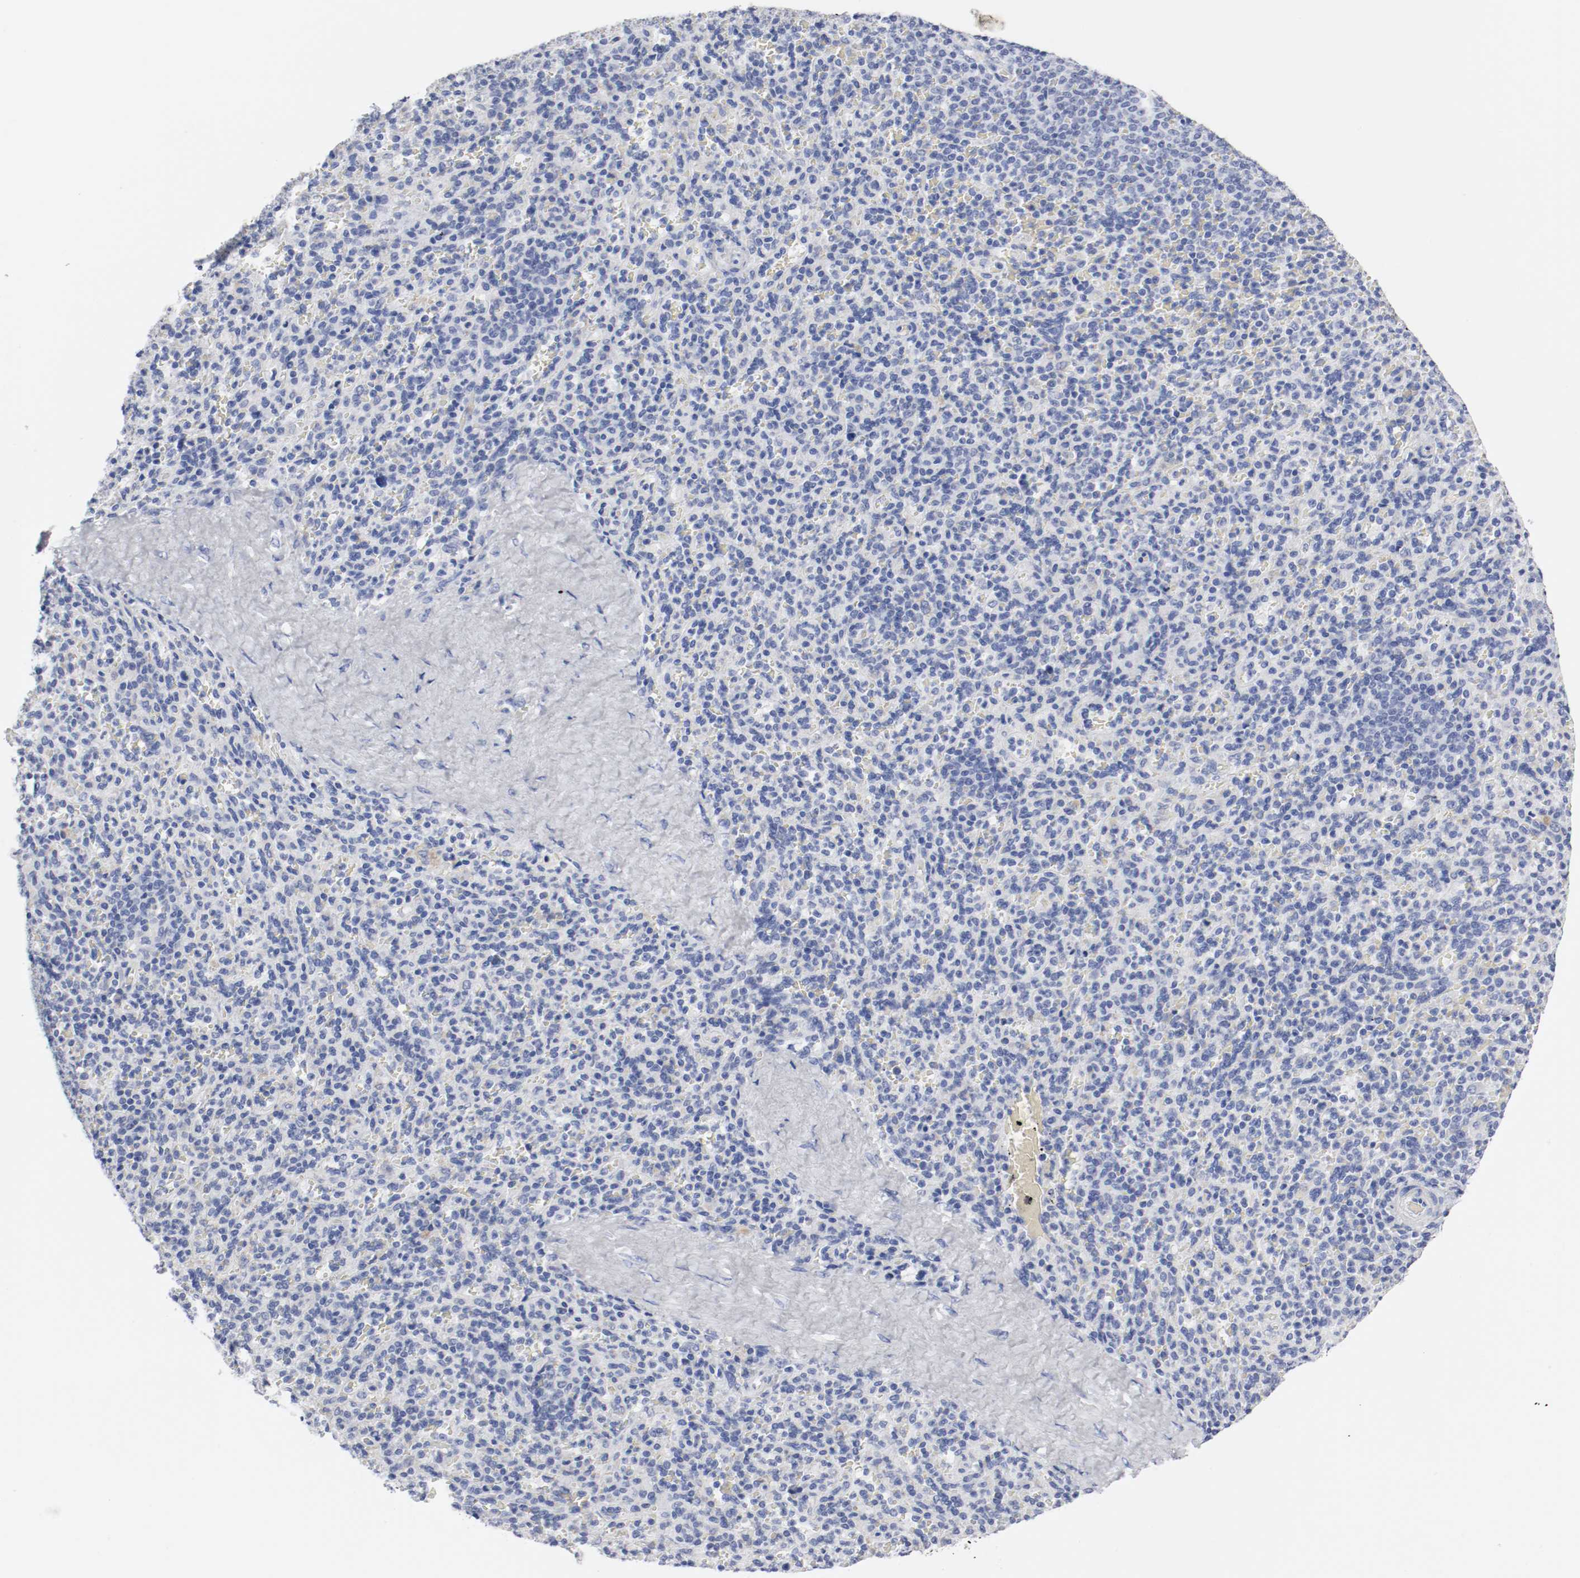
{"staining": {"intensity": "negative", "quantity": "none", "location": "none"}, "tissue": "spleen", "cell_type": "Cells in red pulp", "image_type": "normal", "snomed": [{"axis": "morphology", "description": "Normal tissue, NOS"}, {"axis": "topography", "description": "Spleen"}], "caption": "Cells in red pulp show no significant positivity in normal spleen. (DAB immunohistochemistry (IHC), high magnification).", "gene": "GAD1", "patient": {"sex": "male", "age": 36}}